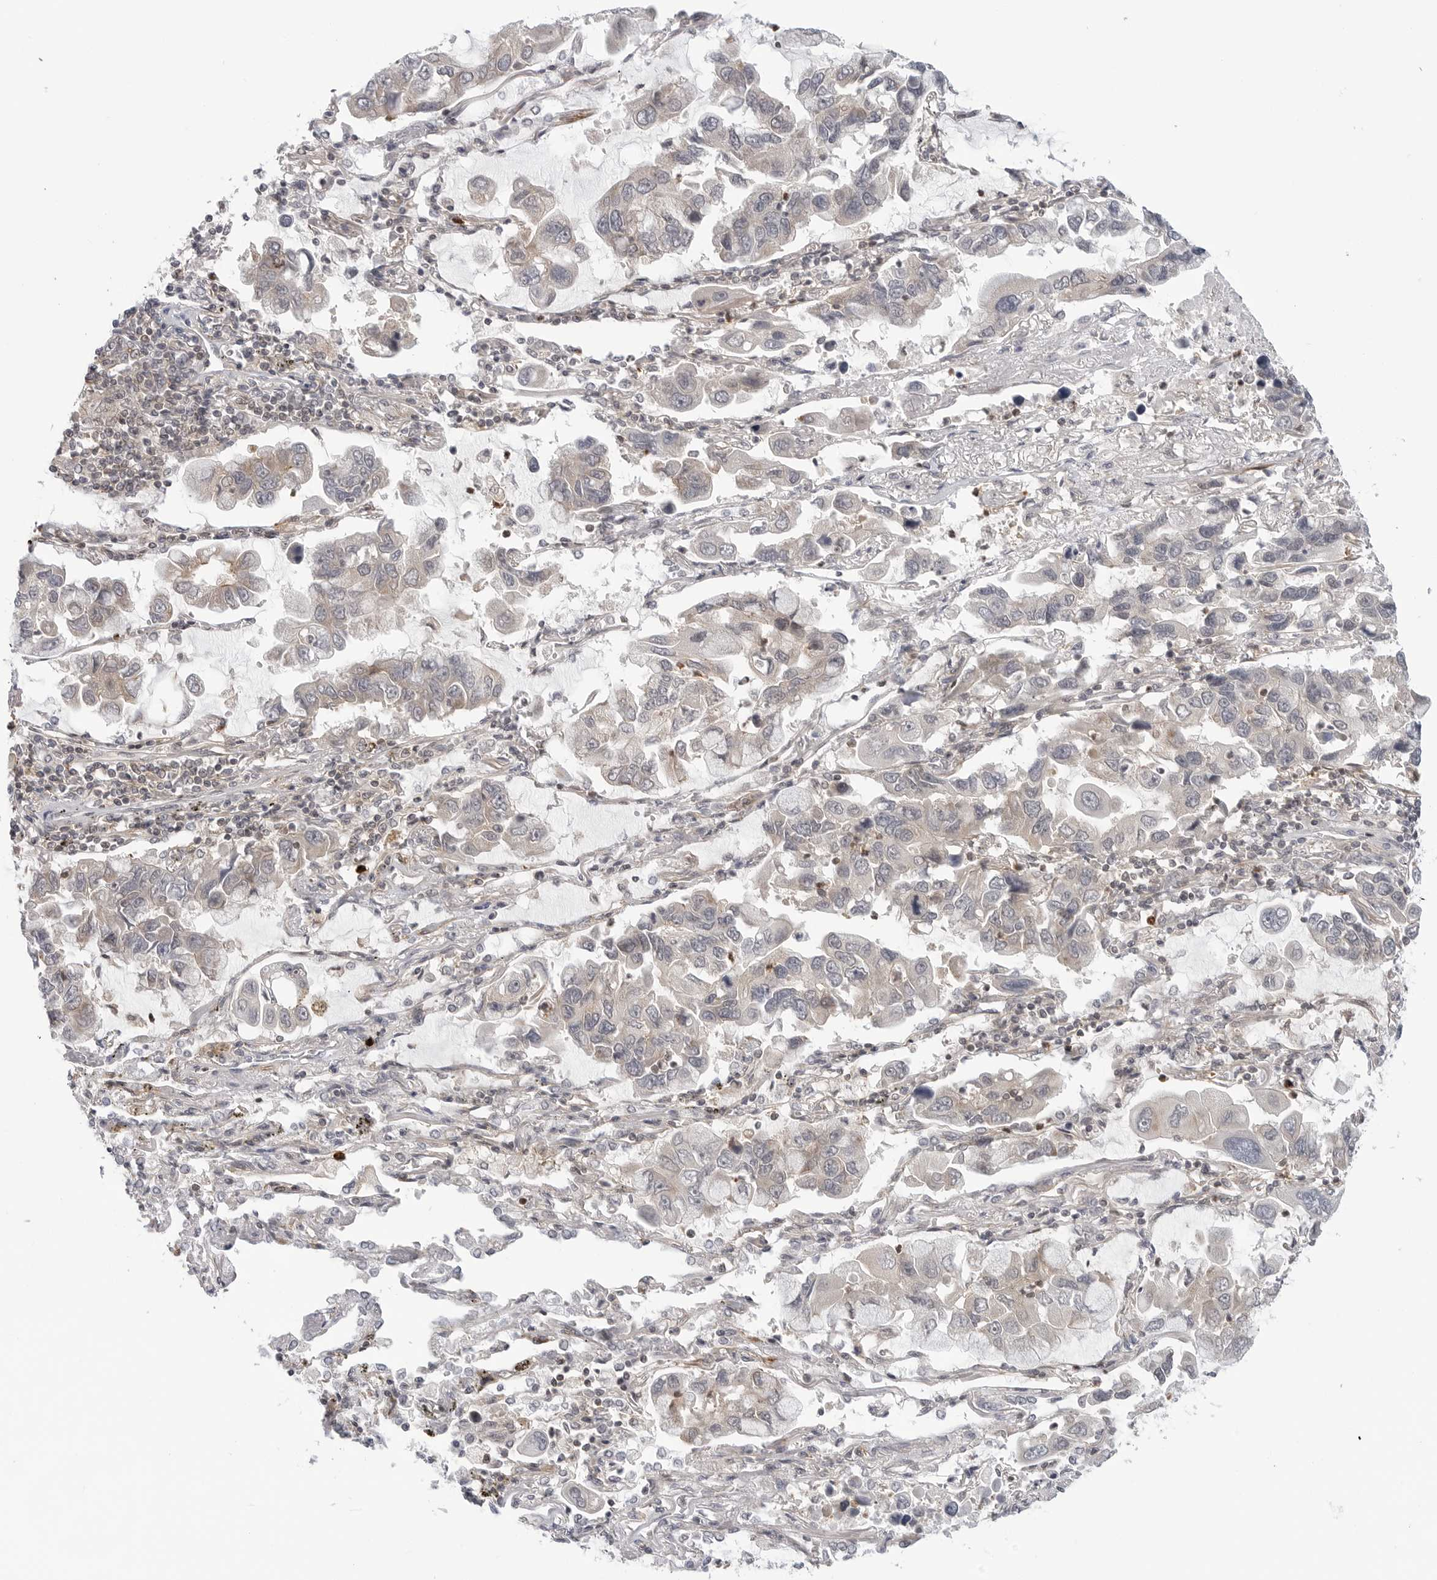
{"staining": {"intensity": "negative", "quantity": "none", "location": "none"}, "tissue": "lung cancer", "cell_type": "Tumor cells", "image_type": "cancer", "snomed": [{"axis": "morphology", "description": "Adenocarcinoma, NOS"}, {"axis": "topography", "description": "Lung"}], "caption": "This is a image of immunohistochemistry (IHC) staining of adenocarcinoma (lung), which shows no expression in tumor cells. (Immunohistochemistry (ihc), brightfield microscopy, high magnification).", "gene": "STXBP3", "patient": {"sex": "male", "age": 64}}